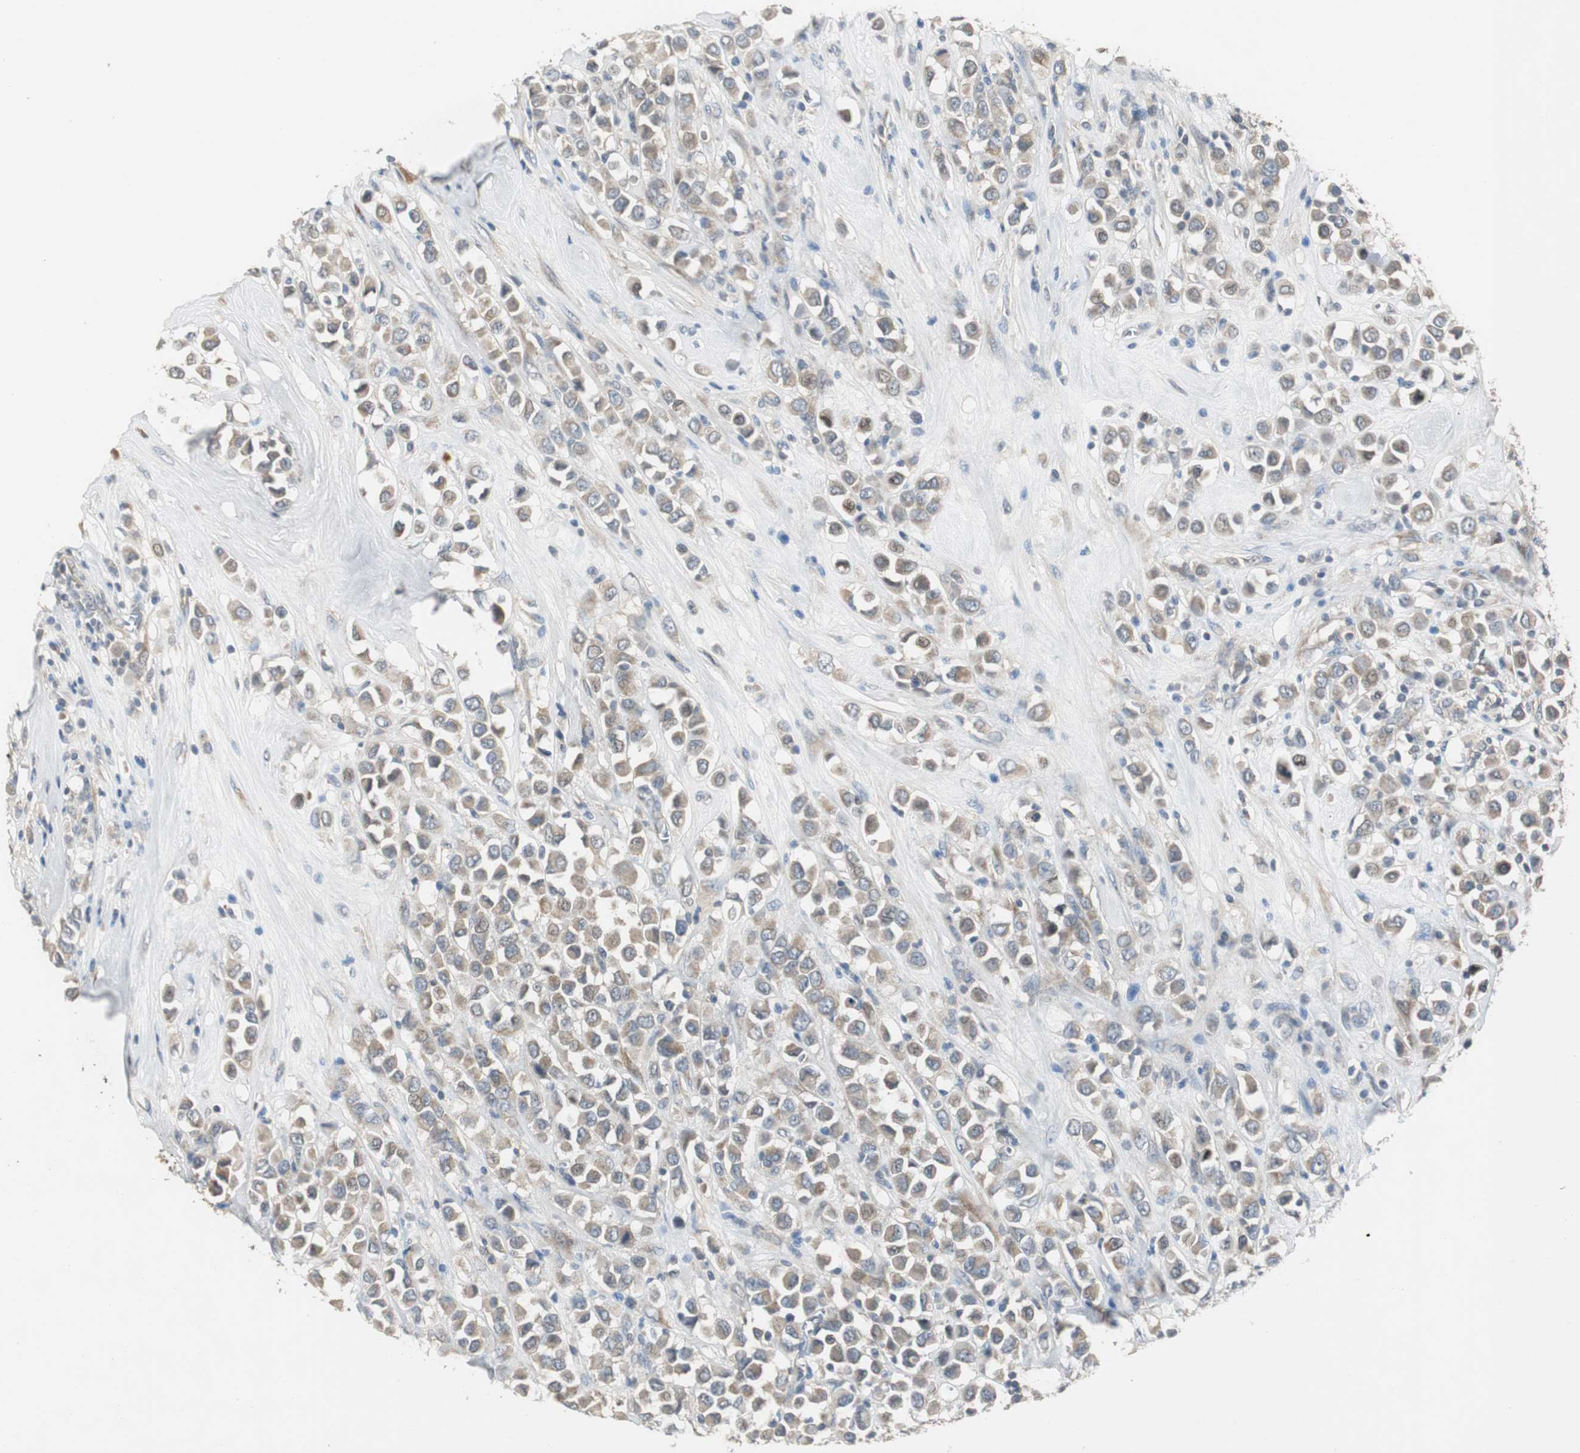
{"staining": {"intensity": "weak", "quantity": ">75%", "location": "cytoplasmic/membranous"}, "tissue": "breast cancer", "cell_type": "Tumor cells", "image_type": "cancer", "snomed": [{"axis": "morphology", "description": "Duct carcinoma"}, {"axis": "topography", "description": "Breast"}], "caption": "Breast cancer stained with a protein marker displays weak staining in tumor cells.", "gene": "MYT1", "patient": {"sex": "female", "age": 61}}